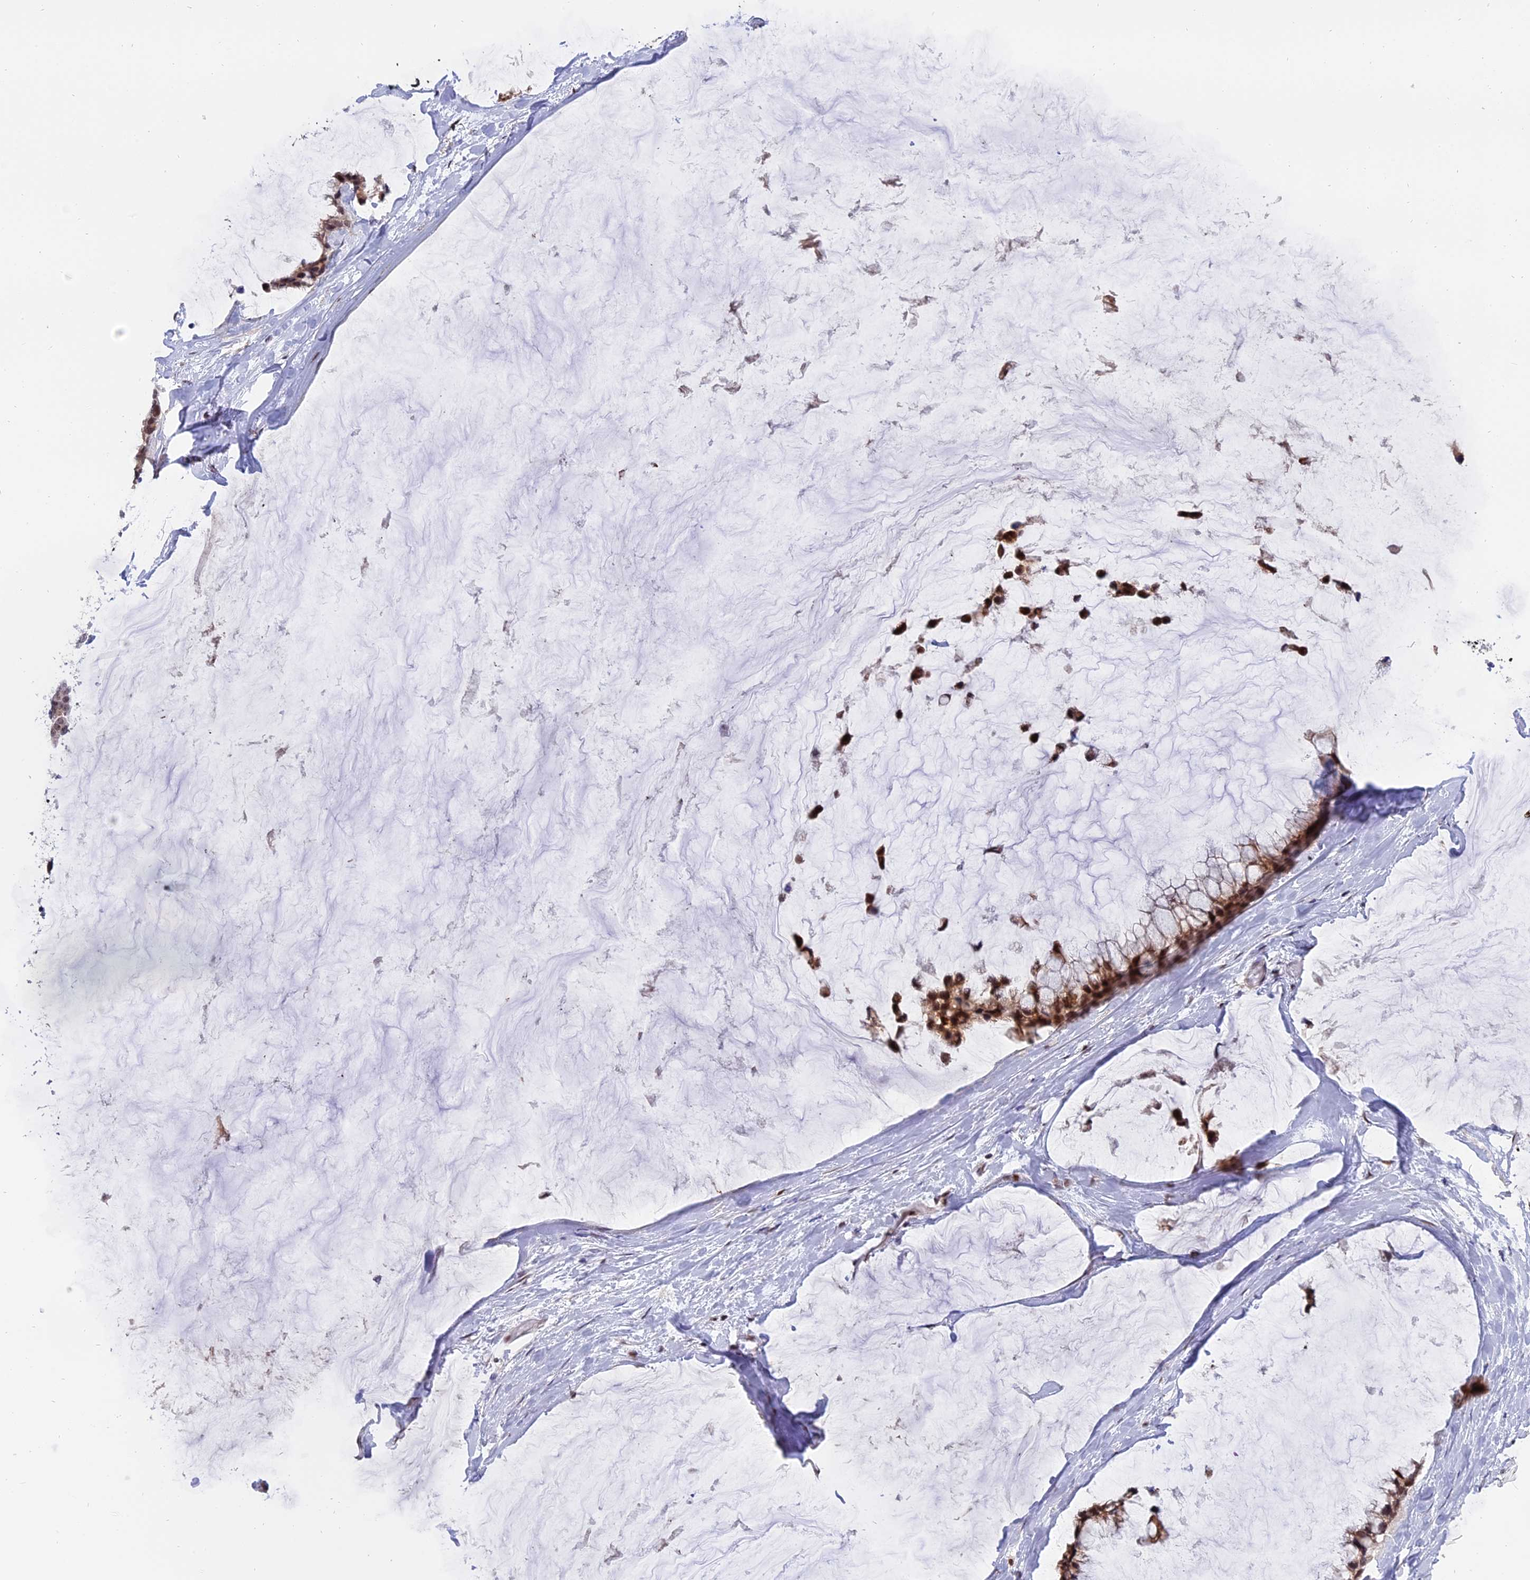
{"staining": {"intensity": "strong", "quantity": ">75%", "location": "nuclear"}, "tissue": "ovarian cancer", "cell_type": "Tumor cells", "image_type": "cancer", "snomed": [{"axis": "morphology", "description": "Cystadenocarcinoma, mucinous, NOS"}, {"axis": "topography", "description": "Ovary"}], "caption": "This image reveals ovarian mucinous cystadenocarcinoma stained with immunohistochemistry to label a protein in brown. The nuclear of tumor cells show strong positivity for the protein. Nuclei are counter-stained blue.", "gene": "TADA3", "patient": {"sex": "female", "age": 39}}